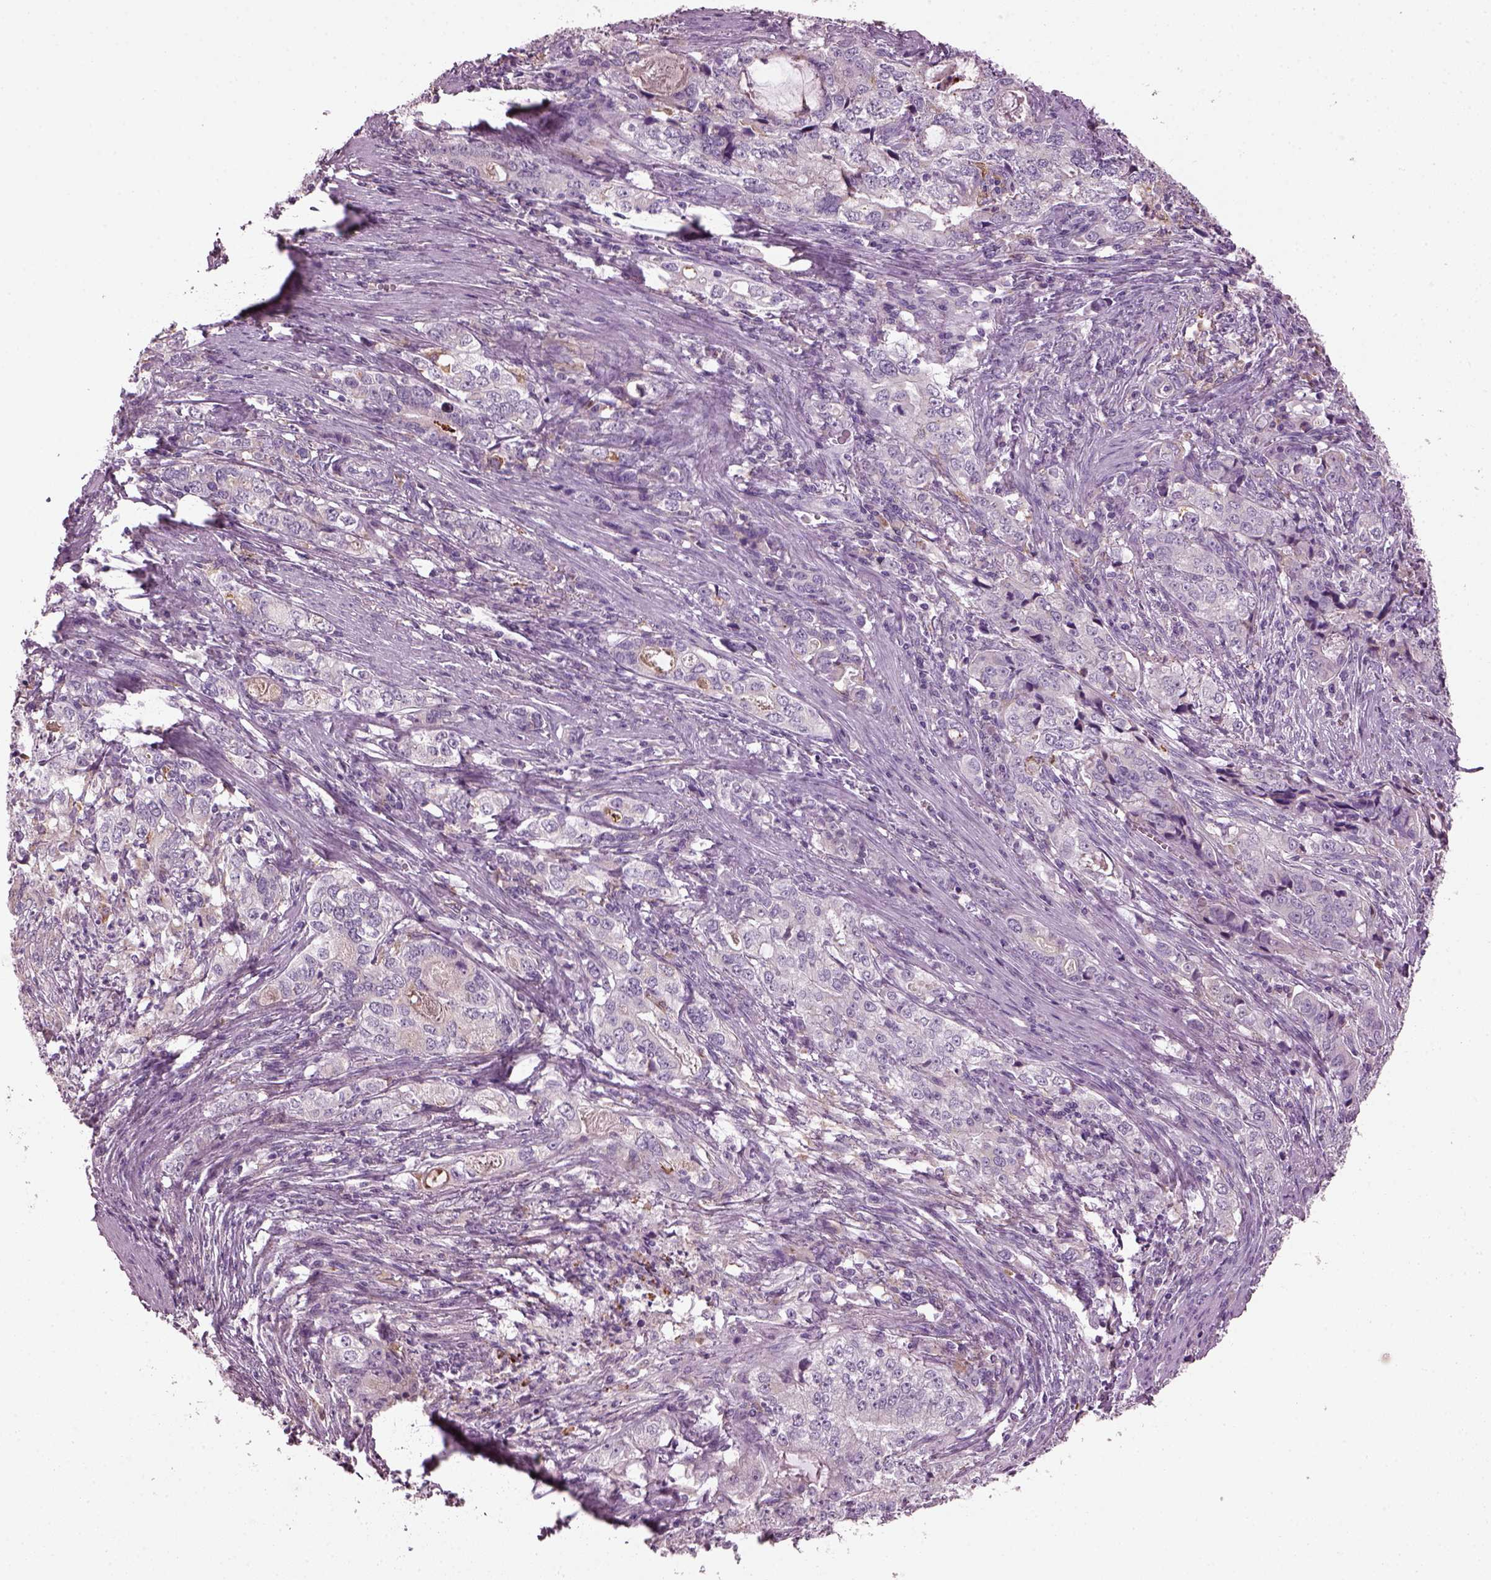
{"staining": {"intensity": "negative", "quantity": "none", "location": "none"}, "tissue": "stomach cancer", "cell_type": "Tumor cells", "image_type": "cancer", "snomed": [{"axis": "morphology", "description": "Adenocarcinoma, NOS"}, {"axis": "topography", "description": "Stomach, lower"}], "caption": "Immunohistochemistry photomicrograph of stomach adenocarcinoma stained for a protein (brown), which shows no expression in tumor cells.", "gene": "TMEM231", "patient": {"sex": "female", "age": 72}}